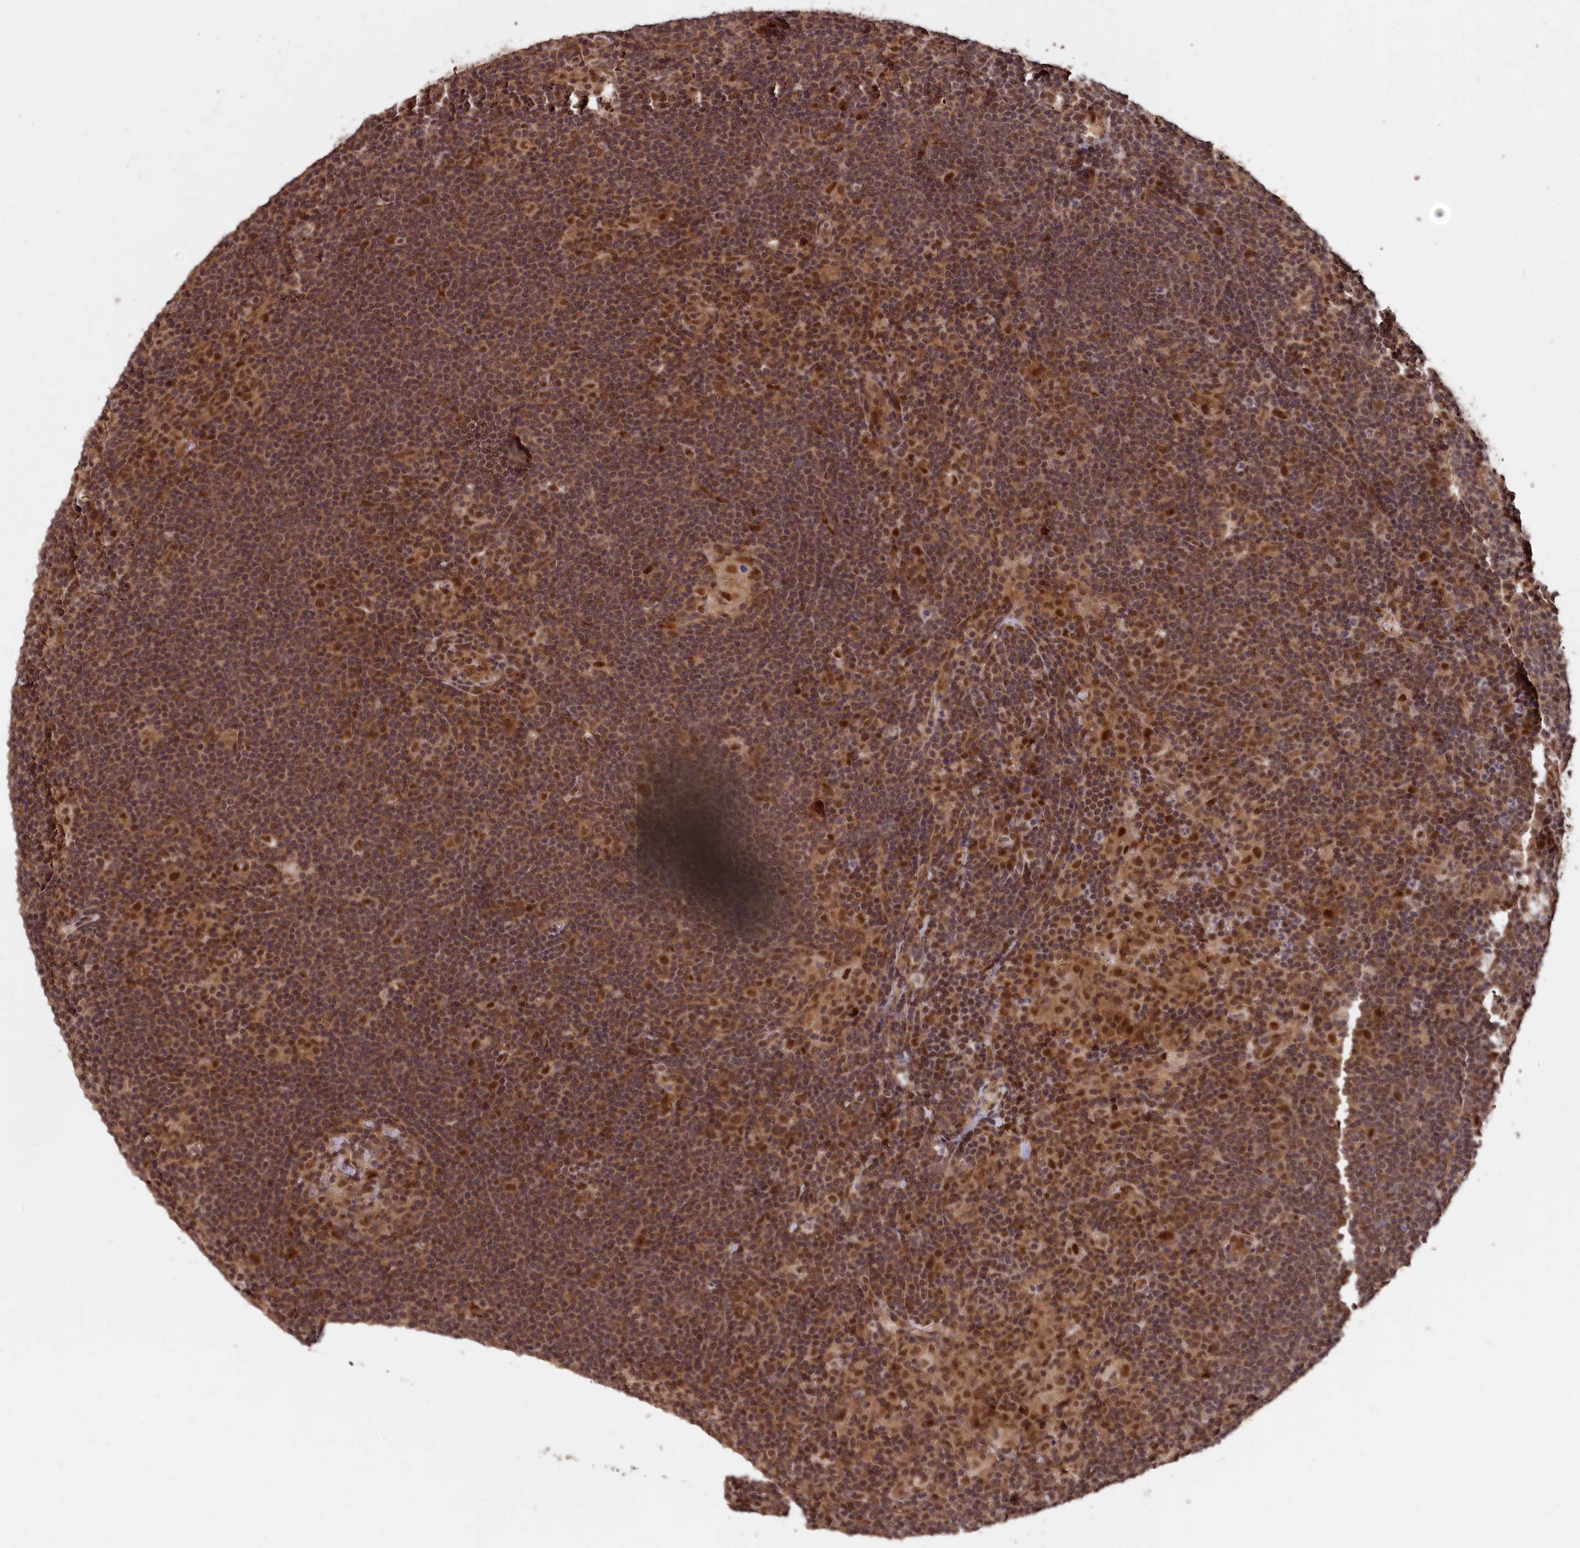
{"staining": {"intensity": "moderate", "quantity": ">75%", "location": "nuclear"}, "tissue": "lymphoma", "cell_type": "Tumor cells", "image_type": "cancer", "snomed": [{"axis": "morphology", "description": "Hodgkin's disease, NOS"}, {"axis": "topography", "description": "Lymph node"}], "caption": "High-magnification brightfield microscopy of lymphoma stained with DAB (brown) and counterstained with hematoxylin (blue). tumor cells exhibit moderate nuclear staining is identified in about>75% of cells.", "gene": "ADRM1", "patient": {"sex": "female", "age": 57}}